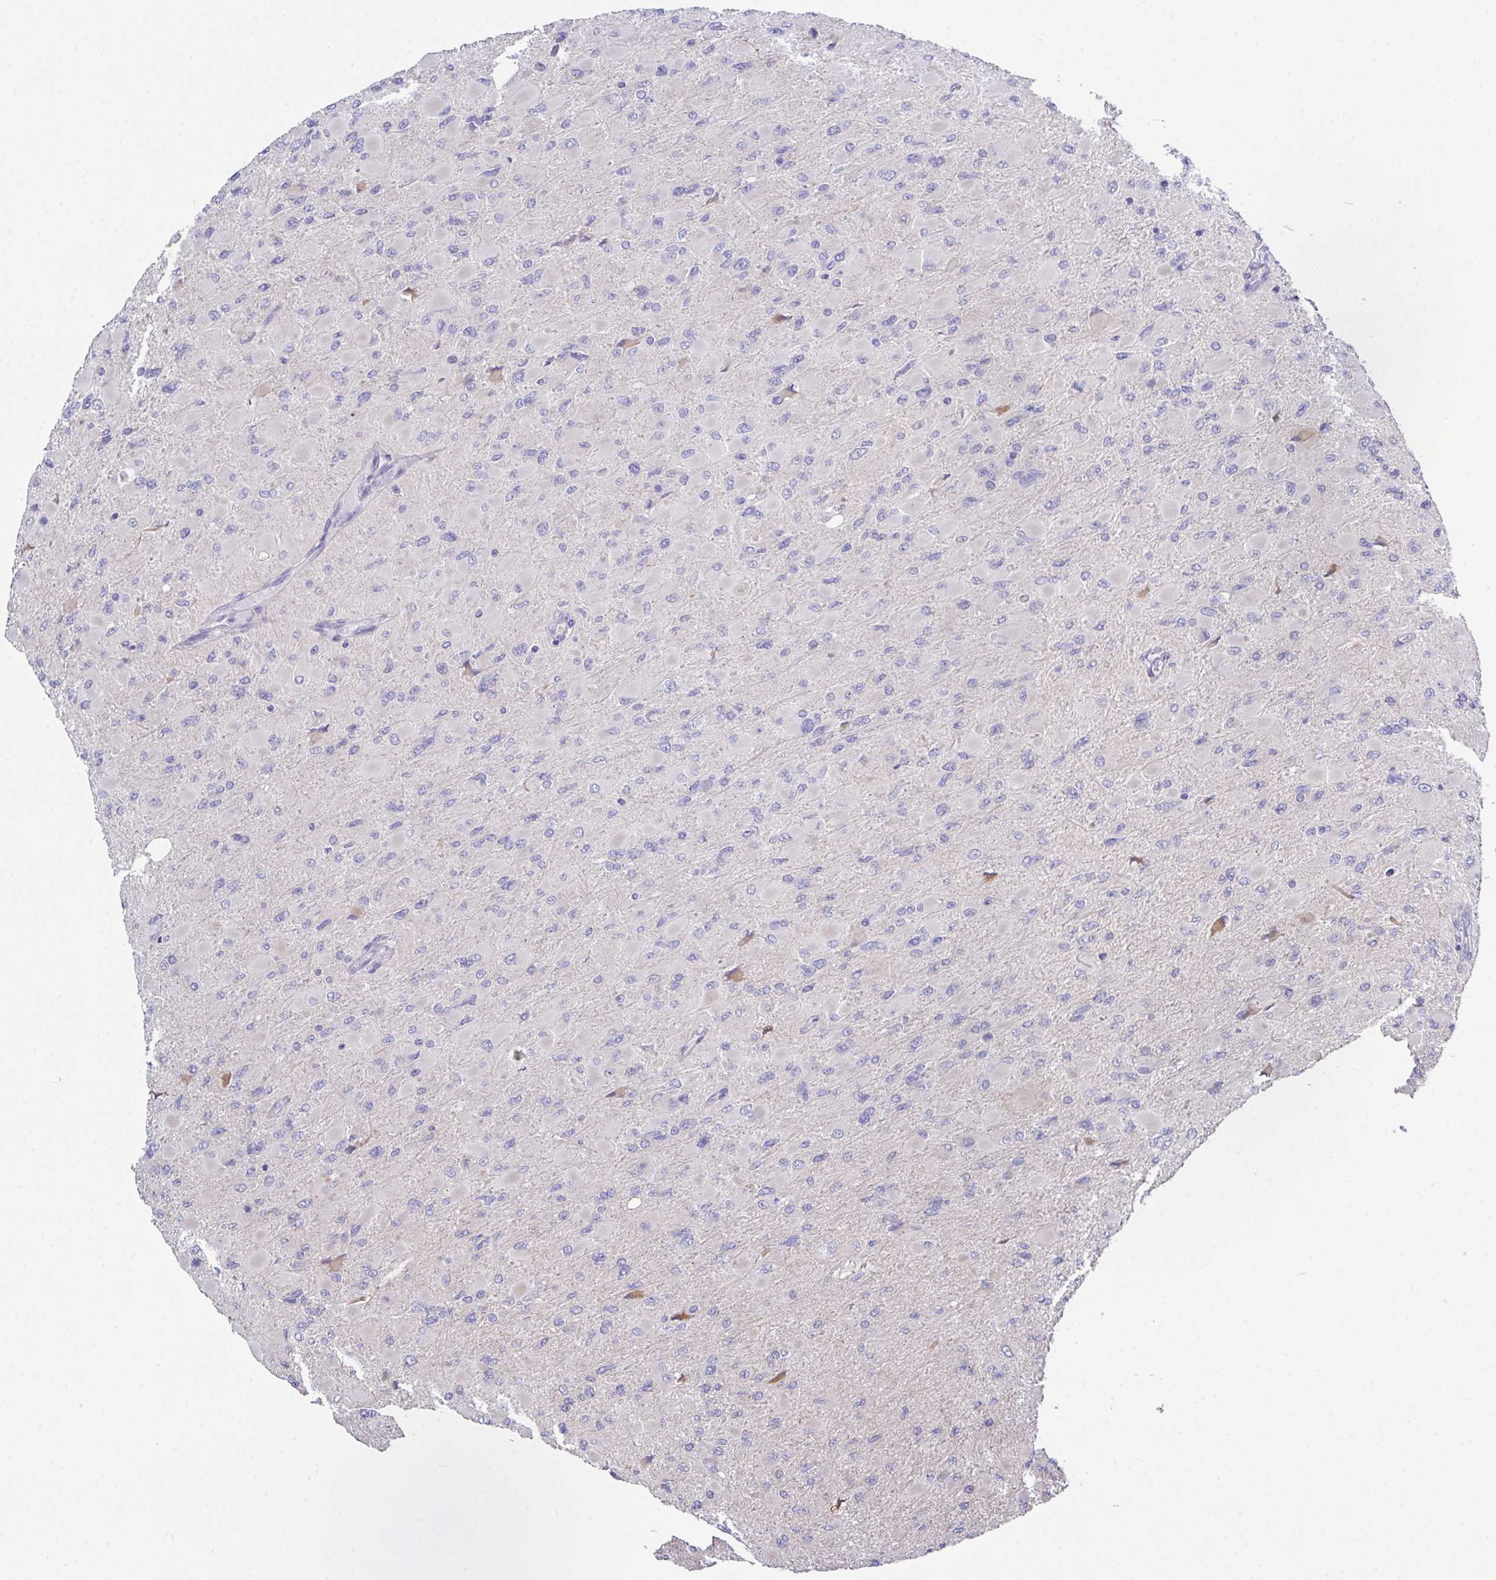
{"staining": {"intensity": "negative", "quantity": "none", "location": "none"}, "tissue": "glioma", "cell_type": "Tumor cells", "image_type": "cancer", "snomed": [{"axis": "morphology", "description": "Glioma, malignant, High grade"}, {"axis": "topography", "description": "Cerebral cortex"}], "caption": "This image is of glioma stained with immunohistochemistry (IHC) to label a protein in brown with the nuclei are counter-stained blue. There is no expression in tumor cells. Nuclei are stained in blue.", "gene": "FBXO47", "patient": {"sex": "female", "age": 36}}